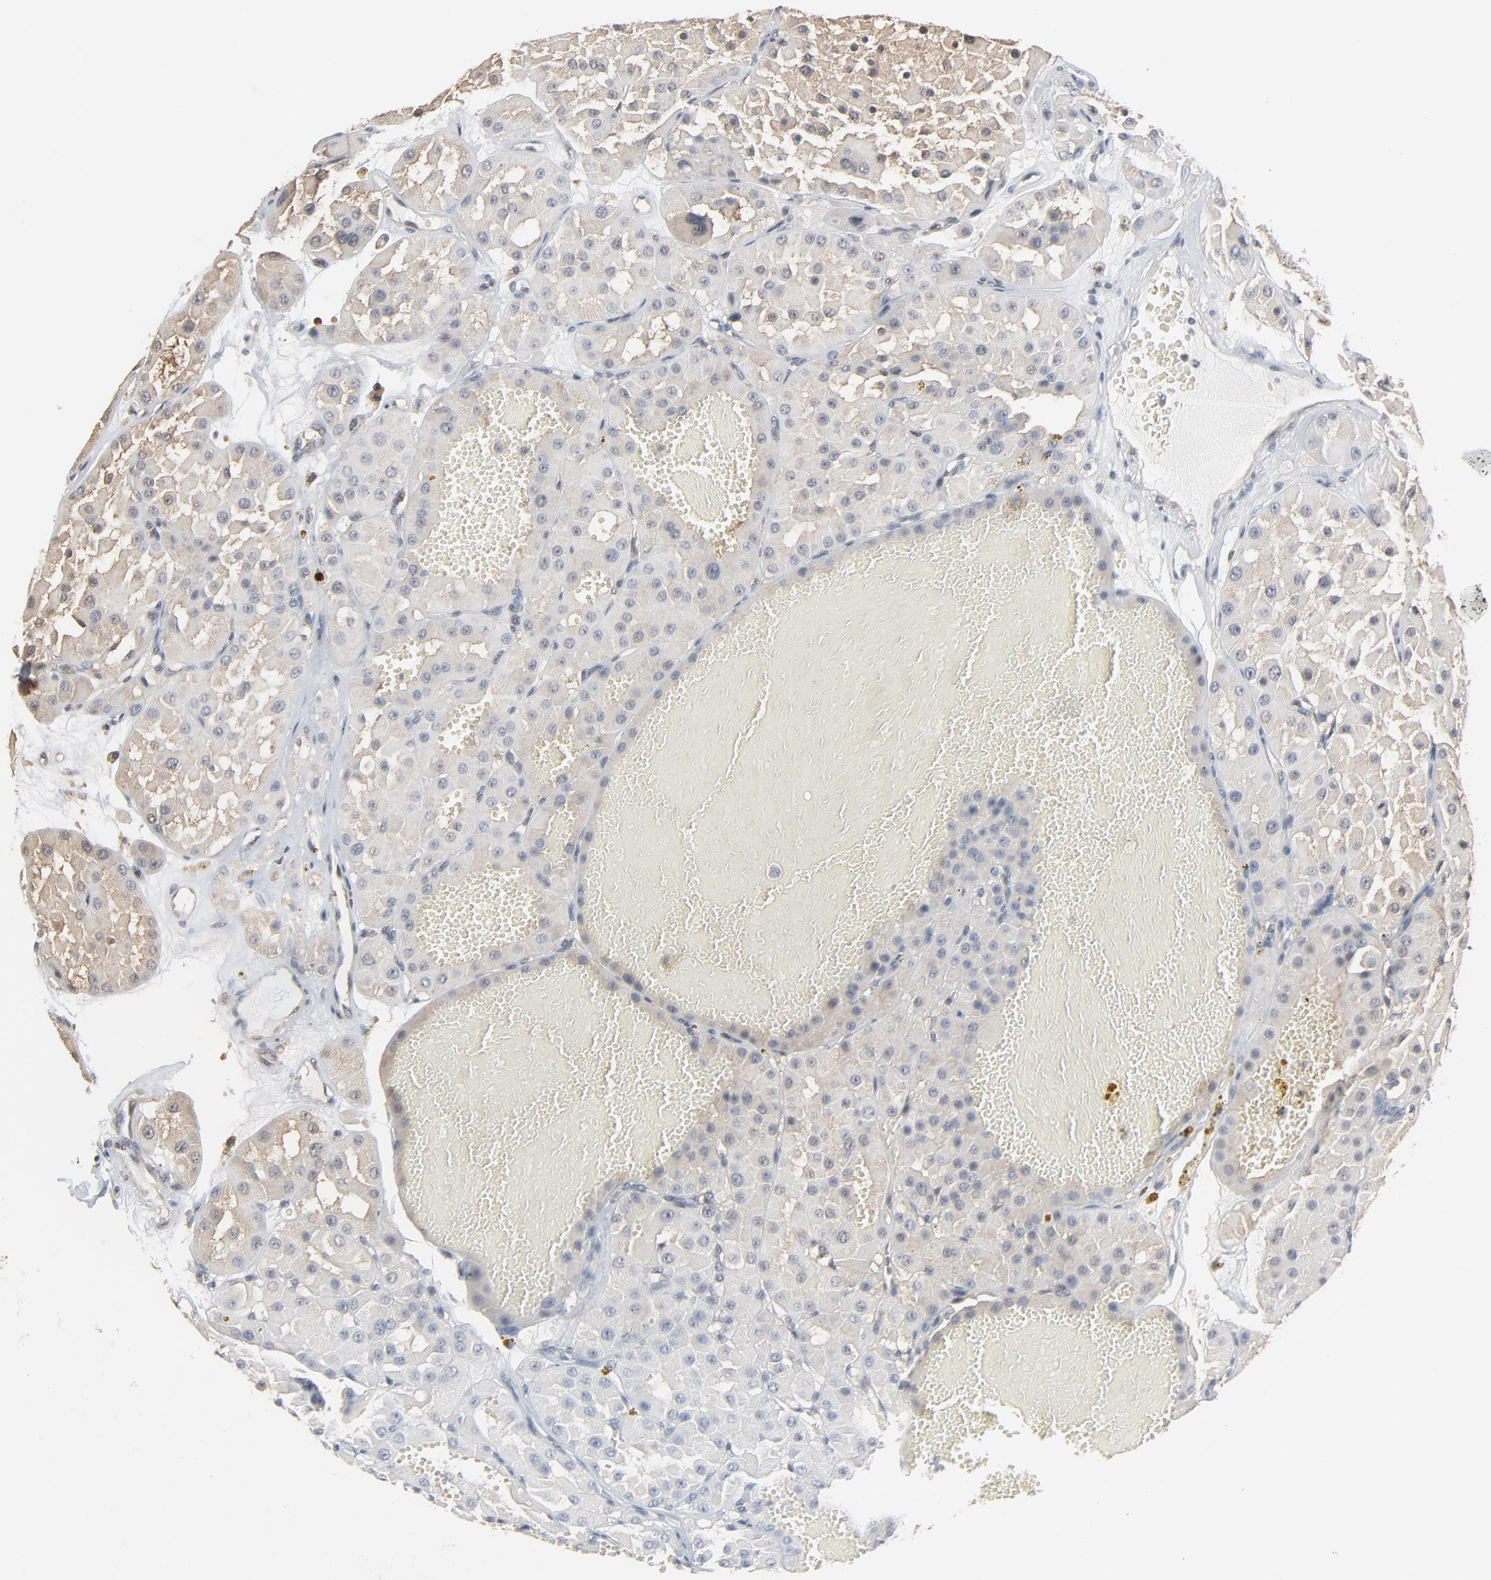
{"staining": {"intensity": "weak", "quantity": "<25%", "location": "cytoplasmic/membranous"}, "tissue": "renal cancer", "cell_type": "Tumor cells", "image_type": "cancer", "snomed": [{"axis": "morphology", "description": "Adenocarcinoma, uncertain malignant potential"}, {"axis": "topography", "description": "Kidney"}], "caption": "Protein analysis of renal cancer exhibits no significant expression in tumor cells. (DAB immunohistochemistry (IHC) with hematoxylin counter stain).", "gene": "CCT5", "patient": {"sex": "male", "age": 63}}